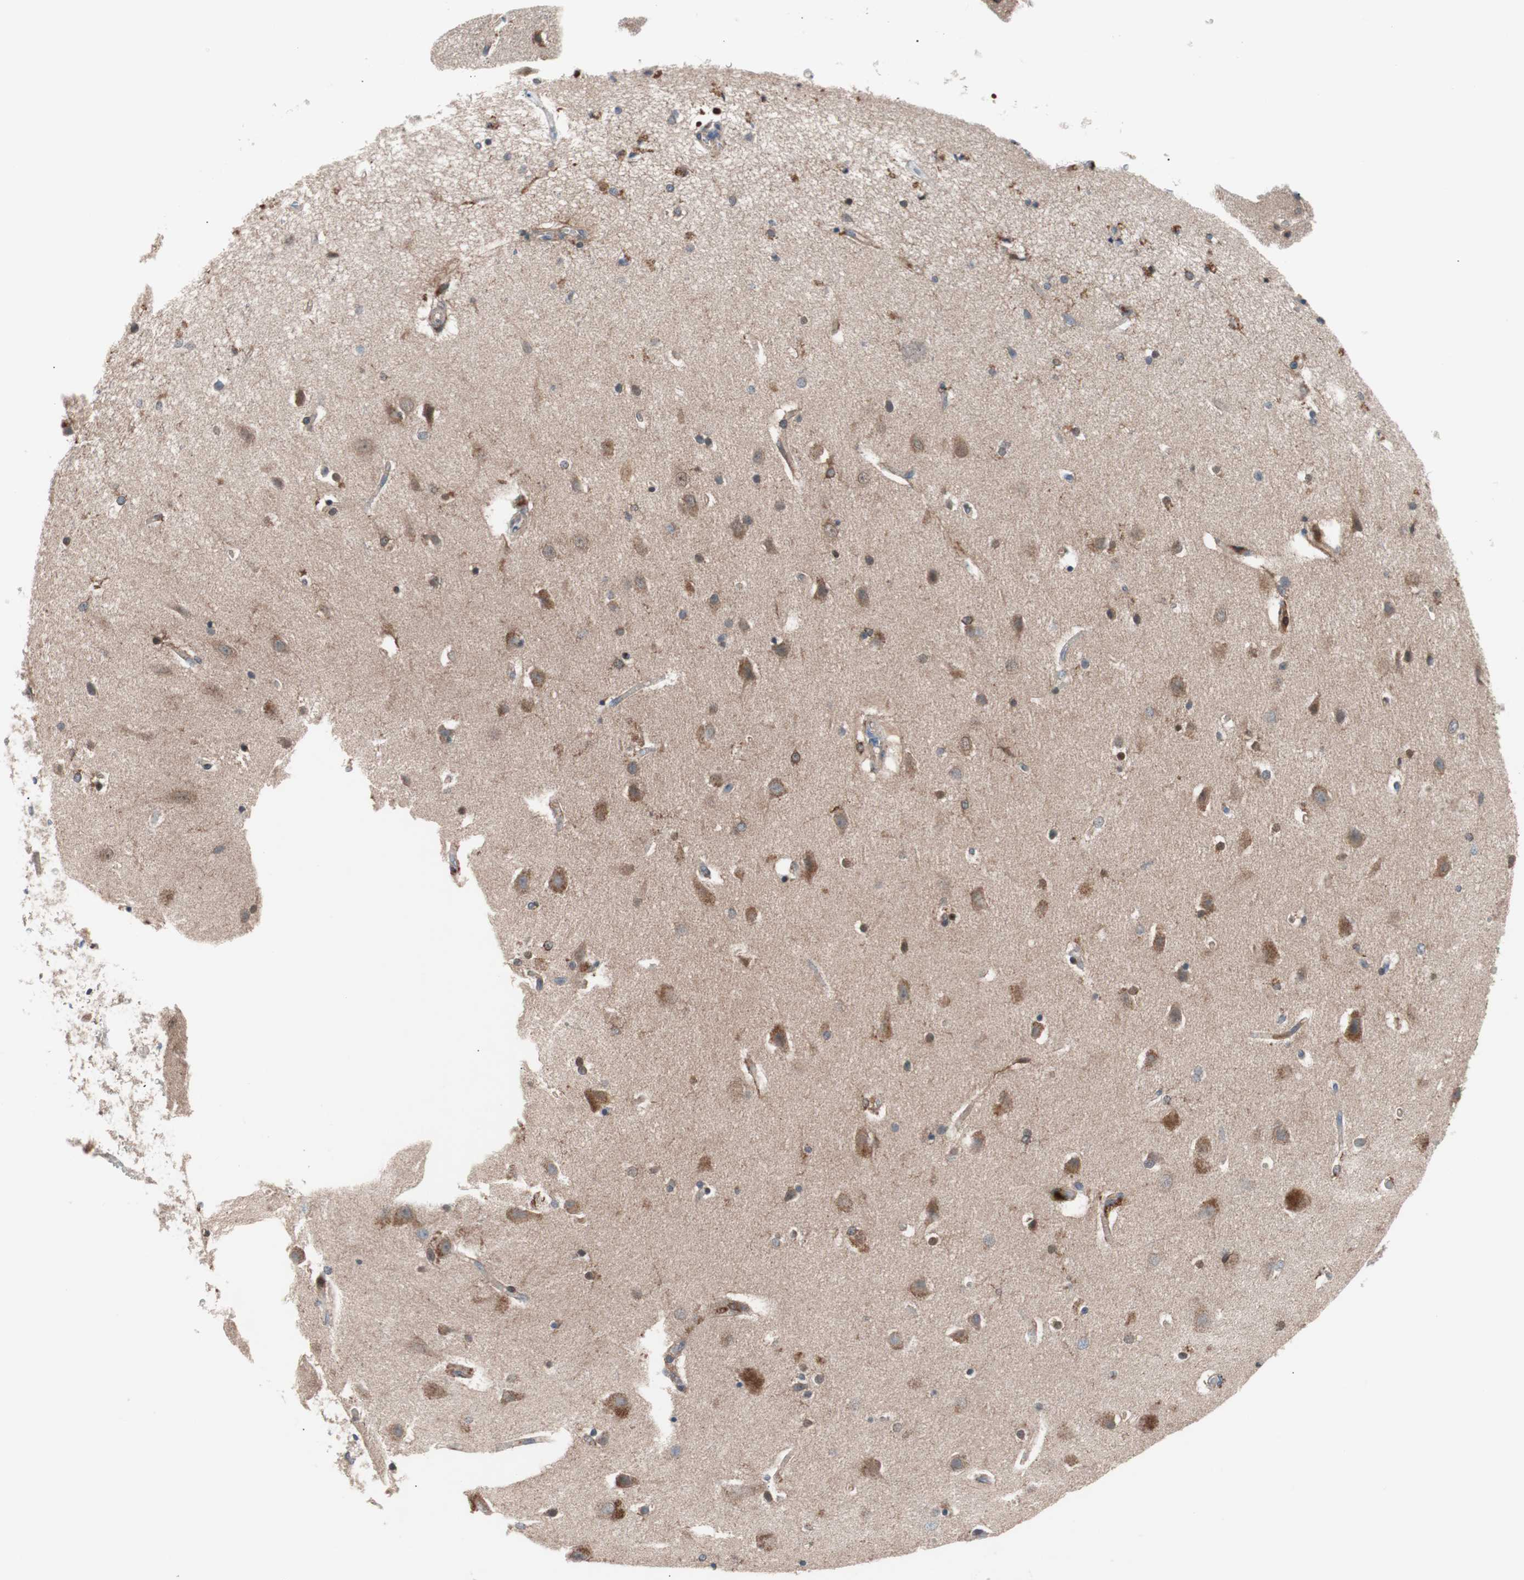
{"staining": {"intensity": "moderate", "quantity": "25%-75%", "location": "cytoplasmic/membranous,nuclear"}, "tissue": "caudate", "cell_type": "Glial cells", "image_type": "normal", "snomed": [{"axis": "morphology", "description": "Normal tissue, NOS"}, {"axis": "topography", "description": "Lateral ventricle wall"}], "caption": "Protein staining by IHC displays moderate cytoplasmic/membranous,nuclear expression in about 25%-75% of glial cells in normal caudate. (Brightfield microscopy of DAB IHC at high magnification).", "gene": "PIK3R1", "patient": {"sex": "female", "age": 54}}